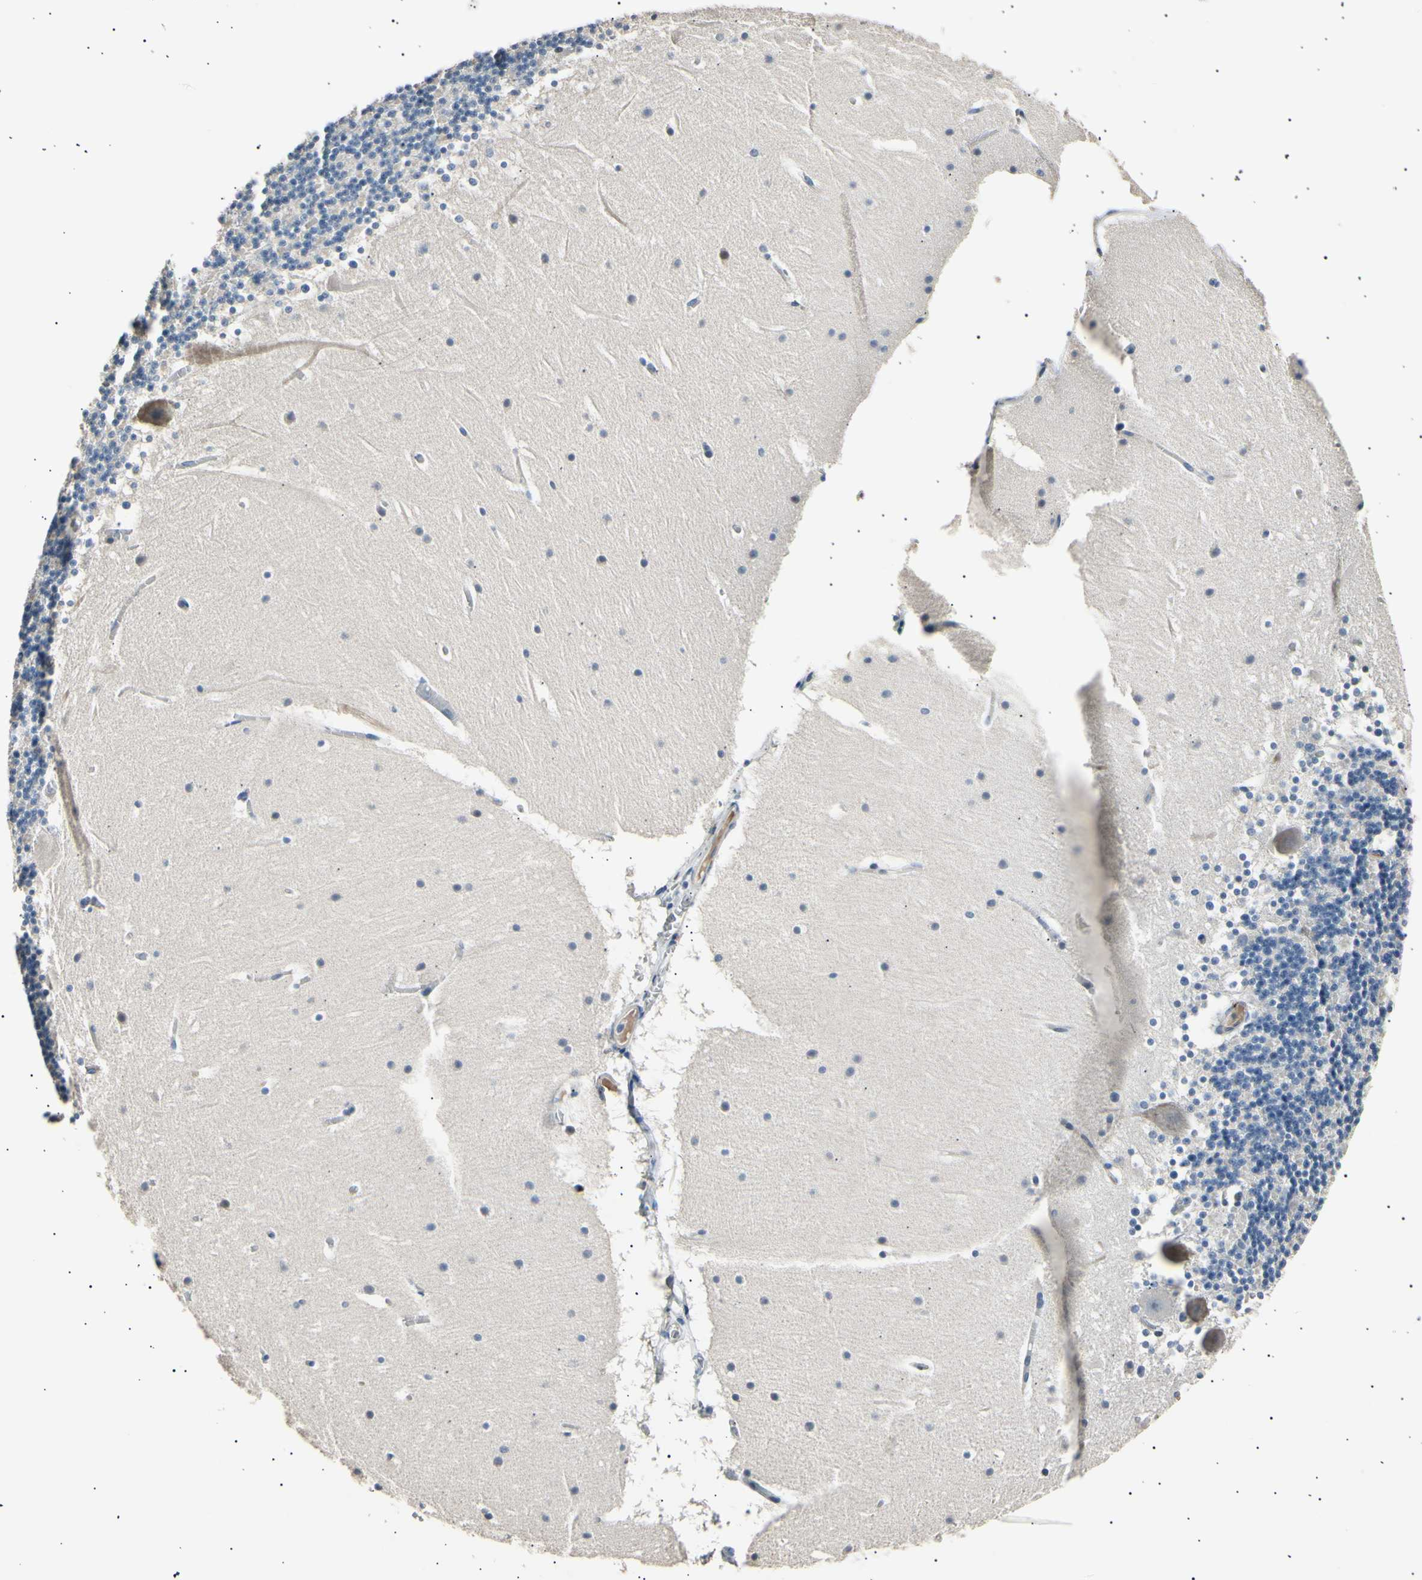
{"staining": {"intensity": "negative", "quantity": "none", "location": "none"}, "tissue": "cerebellum", "cell_type": "Cells in granular layer", "image_type": "normal", "snomed": [{"axis": "morphology", "description": "Normal tissue, NOS"}, {"axis": "topography", "description": "Cerebellum"}], "caption": "IHC histopathology image of unremarkable cerebellum: cerebellum stained with DAB shows no significant protein staining in cells in granular layer.", "gene": "LDLR", "patient": {"sex": "male", "age": 45}}